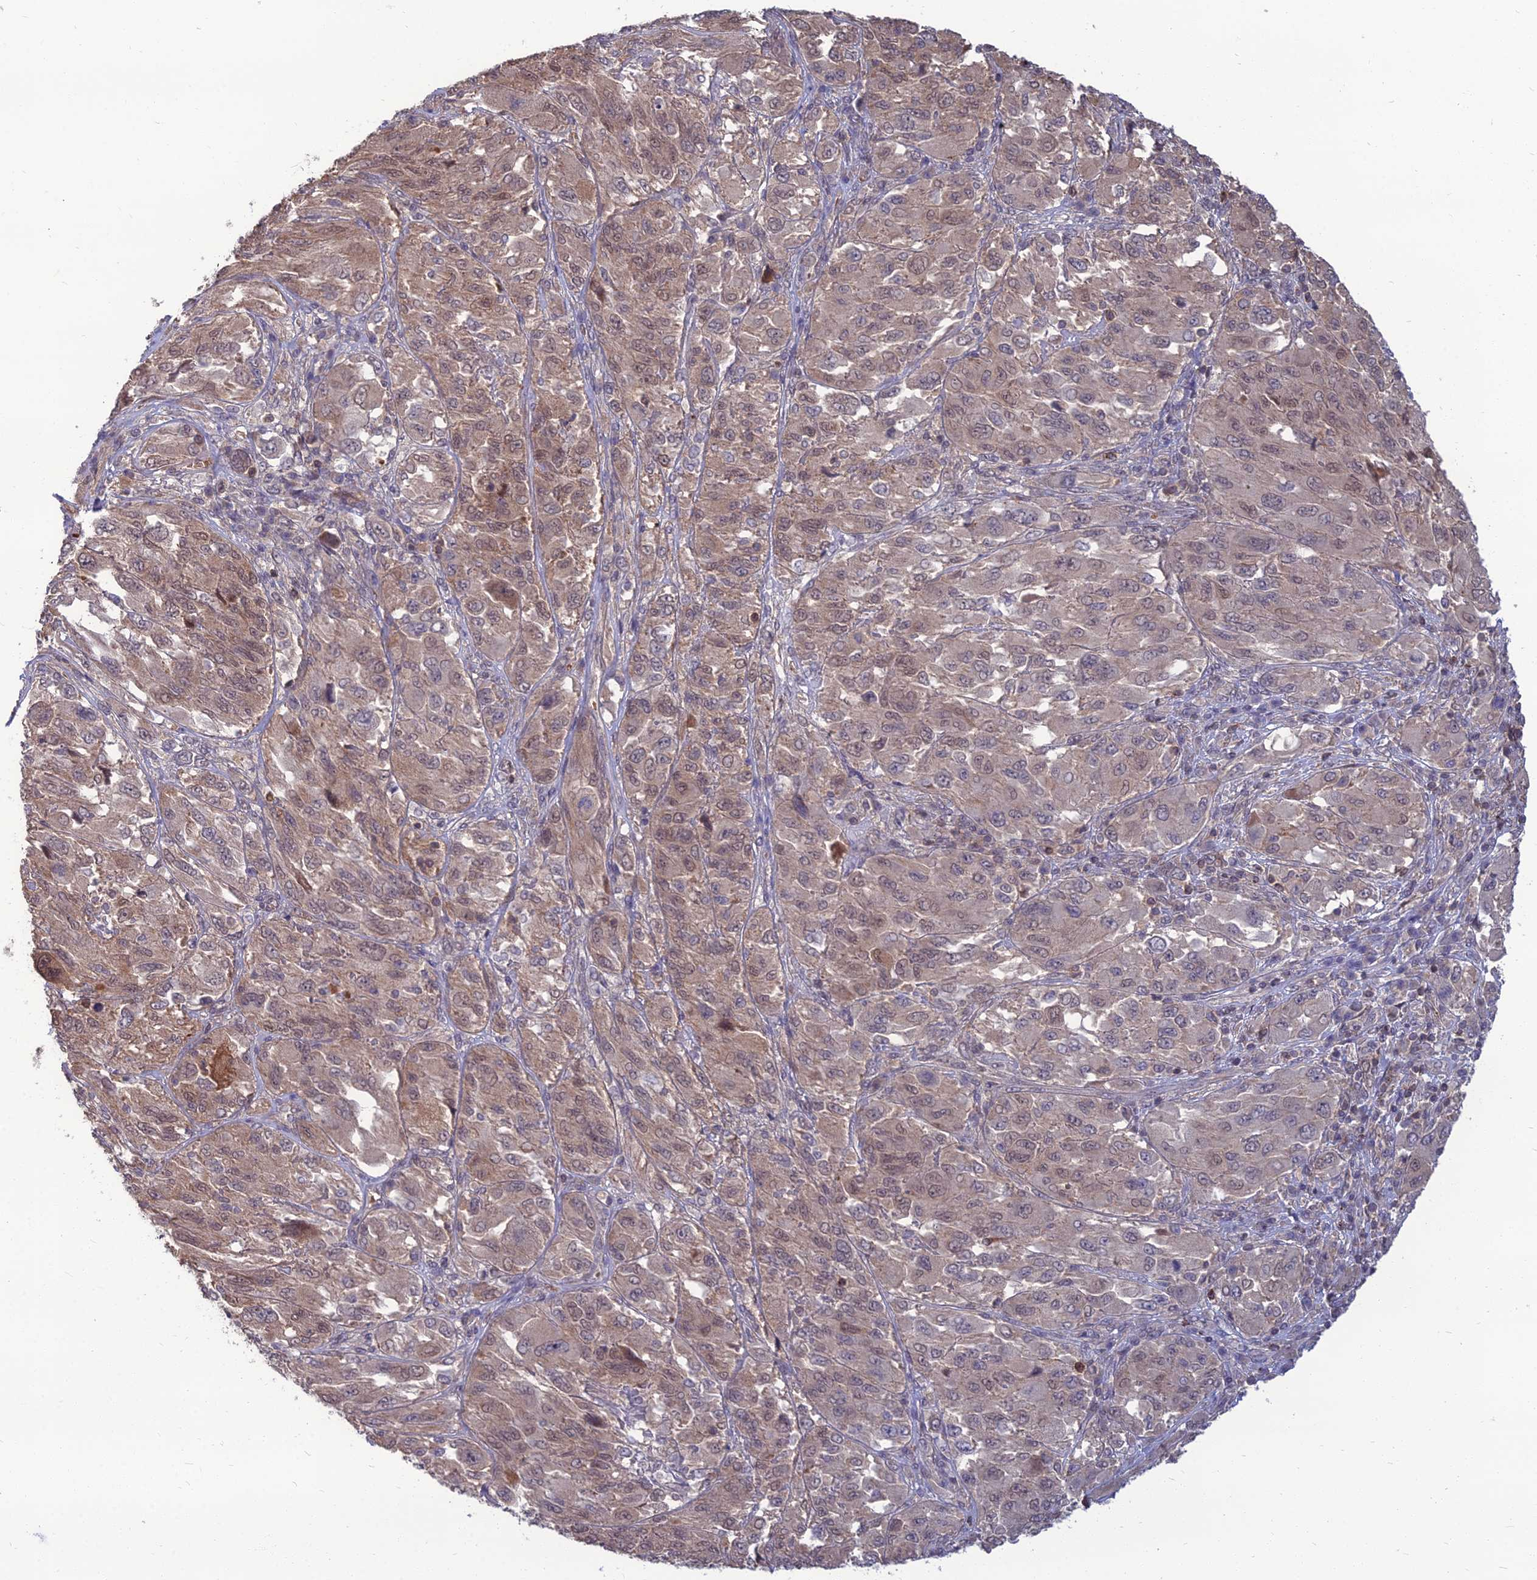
{"staining": {"intensity": "weak", "quantity": ">75%", "location": "cytoplasmic/membranous,nuclear"}, "tissue": "melanoma", "cell_type": "Tumor cells", "image_type": "cancer", "snomed": [{"axis": "morphology", "description": "Malignant melanoma, NOS"}, {"axis": "topography", "description": "Skin"}], "caption": "Immunohistochemistry (IHC) photomicrograph of neoplastic tissue: human melanoma stained using immunohistochemistry (IHC) displays low levels of weak protein expression localized specifically in the cytoplasmic/membranous and nuclear of tumor cells, appearing as a cytoplasmic/membranous and nuclear brown color.", "gene": "OPA3", "patient": {"sex": "female", "age": 91}}